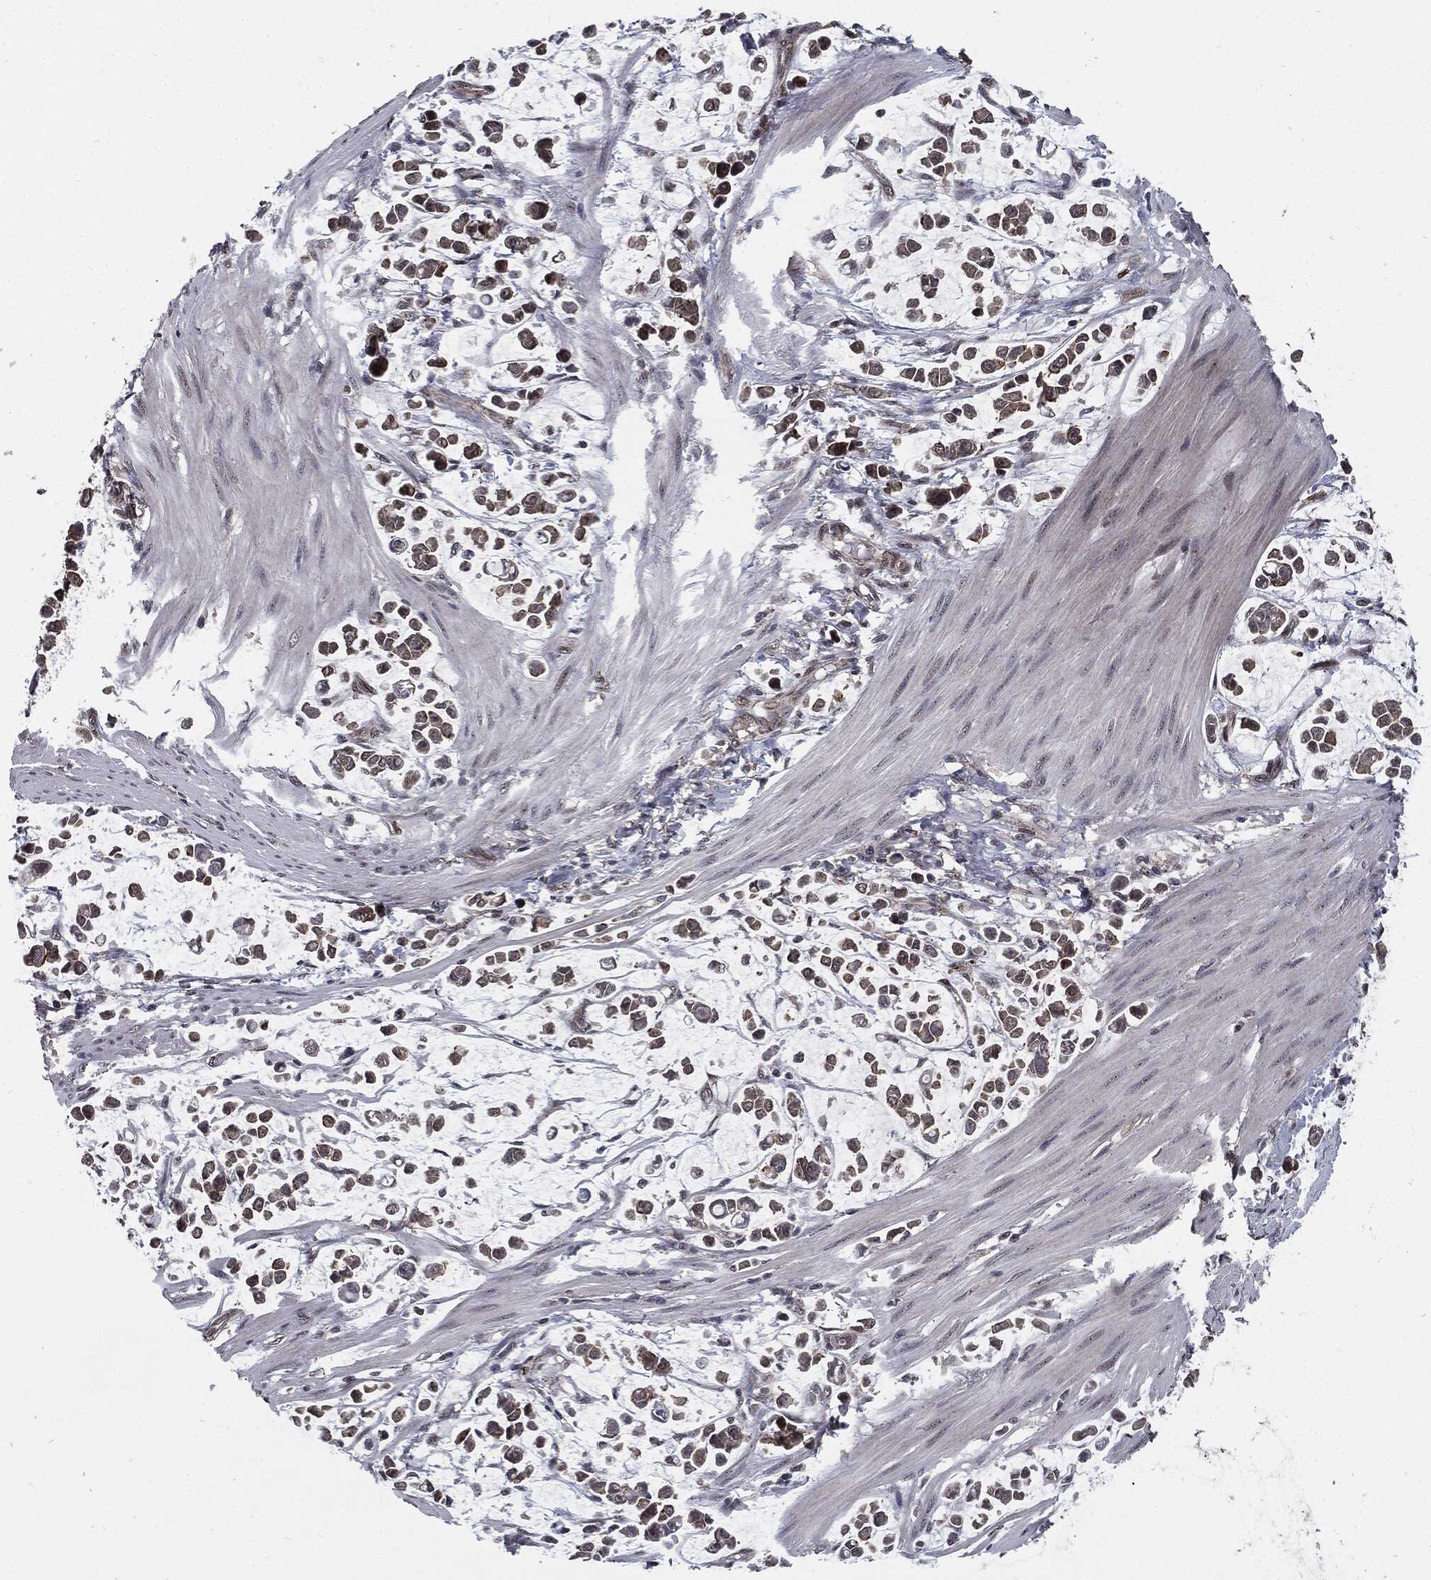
{"staining": {"intensity": "negative", "quantity": "none", "location": "none"}, "tissue": "stomach cancer", "cell_type": "Tumor cells", "image_type": "cancer", "snomed": [{"axis": "morphology", "description": "Adenocarcinoma, NOS"}, {"axis": "topography", "description": "Stomach"}], "caption": "Tumor cells show no significant positivity in stomach cancer. (IHC, brightfield microscopy, high magnification).", "gene": "PTPA", "patient": {"sex": "male", "age": 82}}